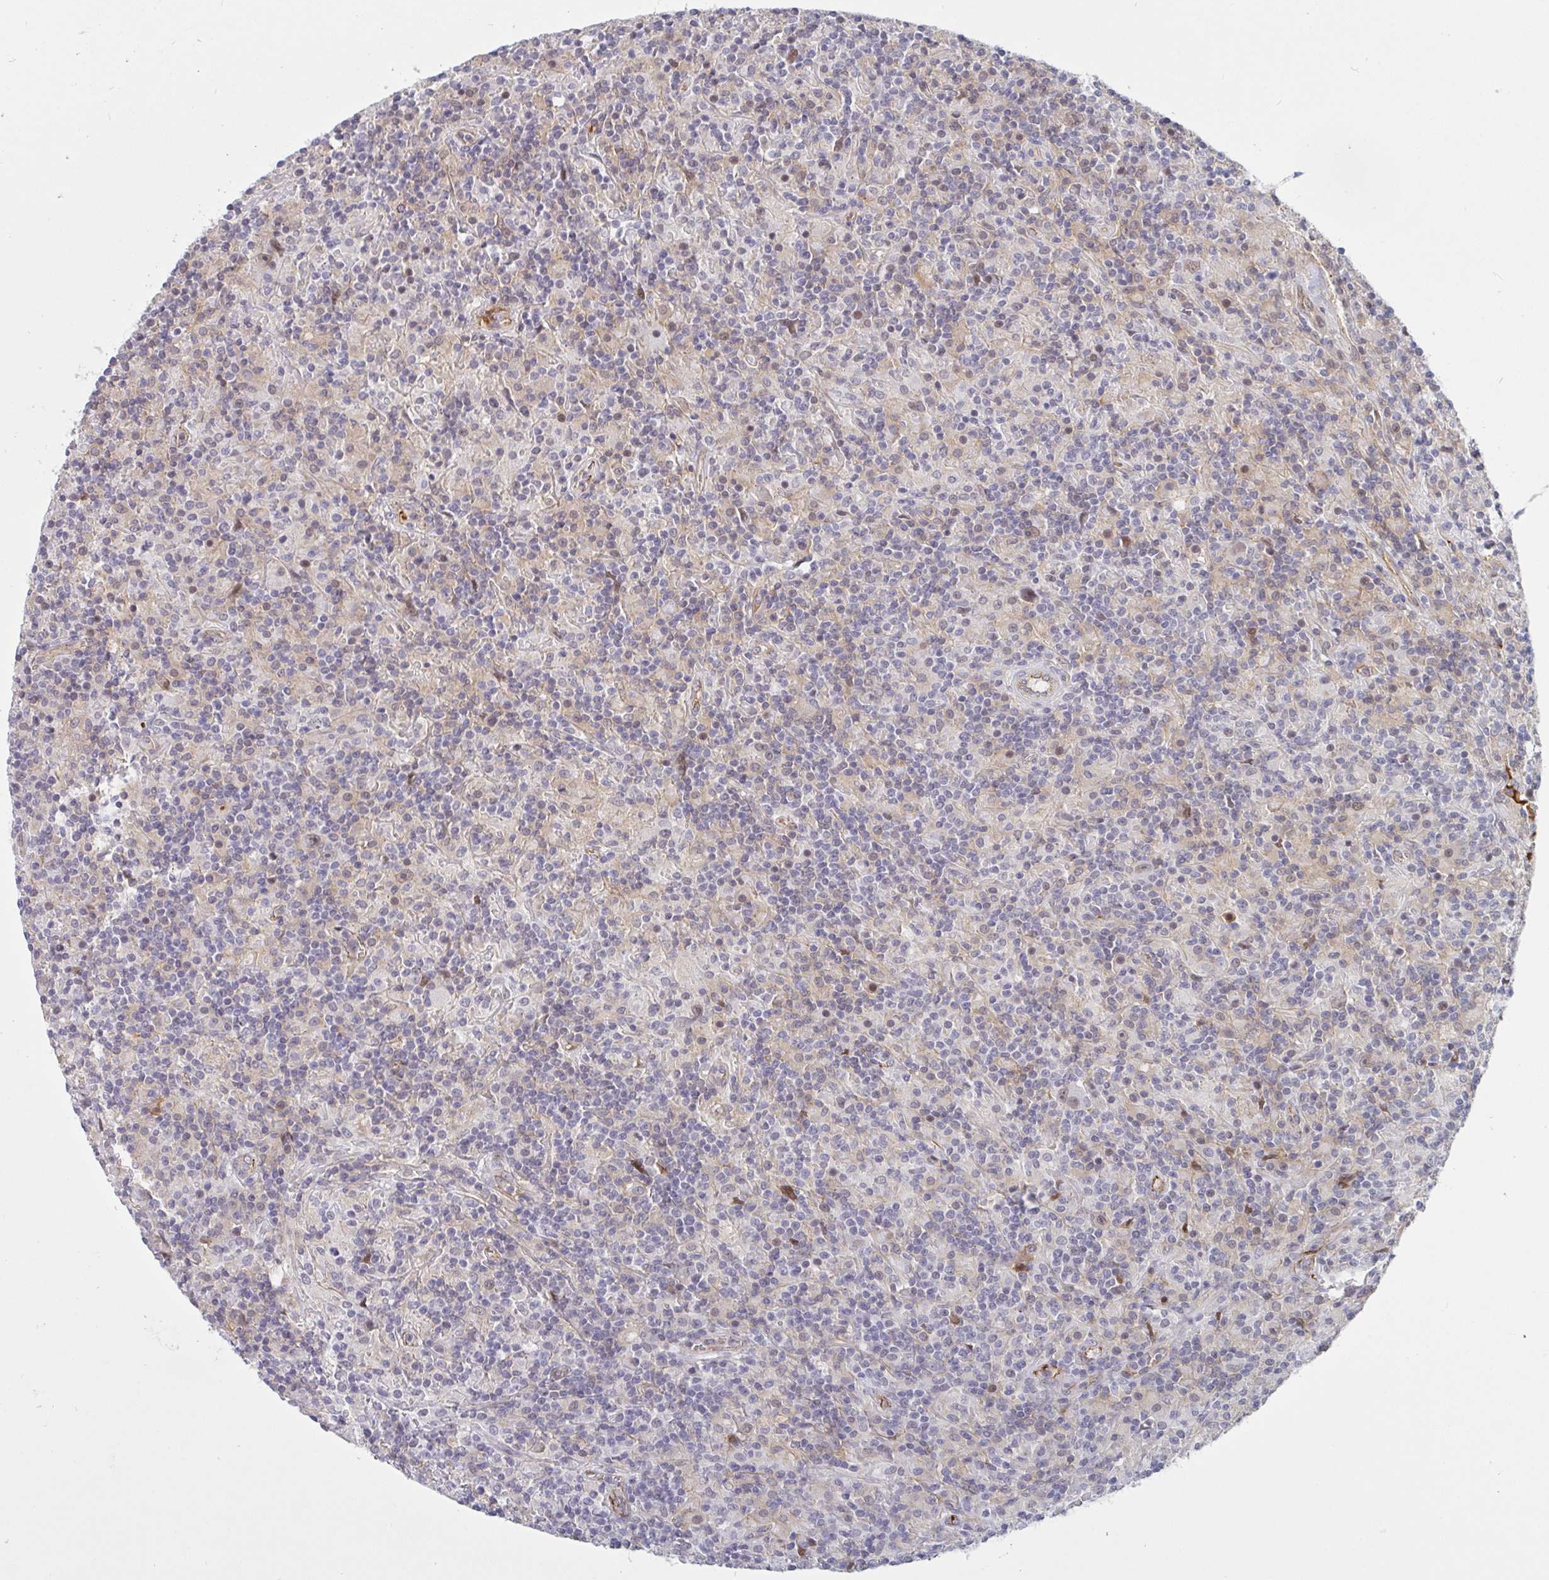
{"staining": {"intensity": "negative", "quantity": "none", "location": "none"}, "tissue": "lymphoma", "cell_type": "Tumor cells", "image_type": "cancer", "snomed": [{"axis": "morphology", "description": "Hodgkin's disease, NOS"}, {"axis": "topography", "description": "Lymph node"}], "caption": "Human lymphoma stained for a protein using immunohistochemistry shows no expression in tumor cells.", "gene": "DSCAML1", "patient": {"sex": "male", "age": 70}}